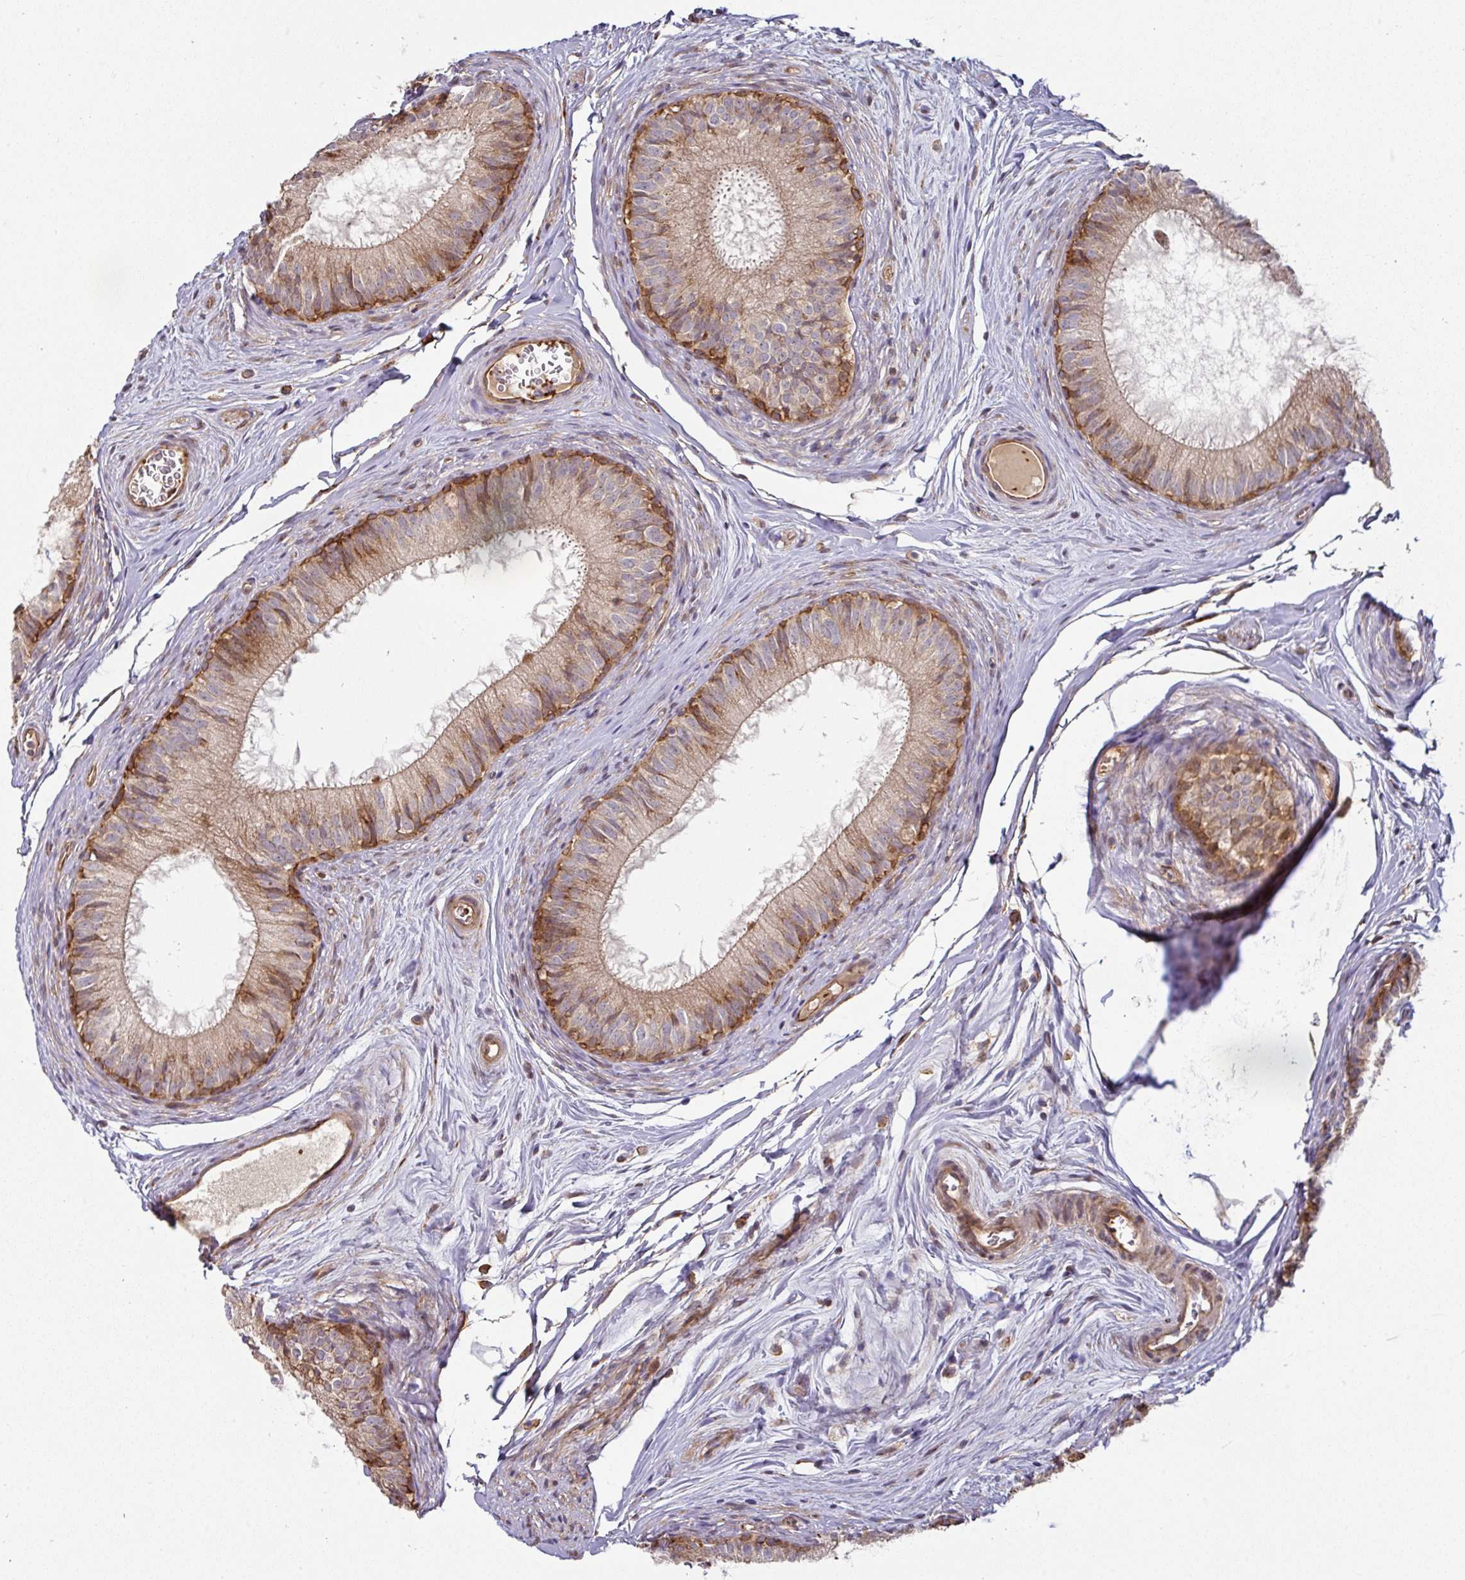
{"staining": {"intensity": "moderate", "quantity": ">75%", "location": "cytoplasmic/membranous"}, "tissue": "epididymis", "cell_type": "Glandular cells", "image_type": "normal", "snomed": [{"axis": "morphology", "description": "Normal tissue, NOS"}, {"axis": "topography", "description": "Epididymis"}], "caption": "Glandular cells demonstrate medium levels of moderate cytoplasmic/membranous positivity in approximately >75% of cells in benign epididymis.", "gene": "CASP2", "patient": {"sex": "male", "age": 25}}